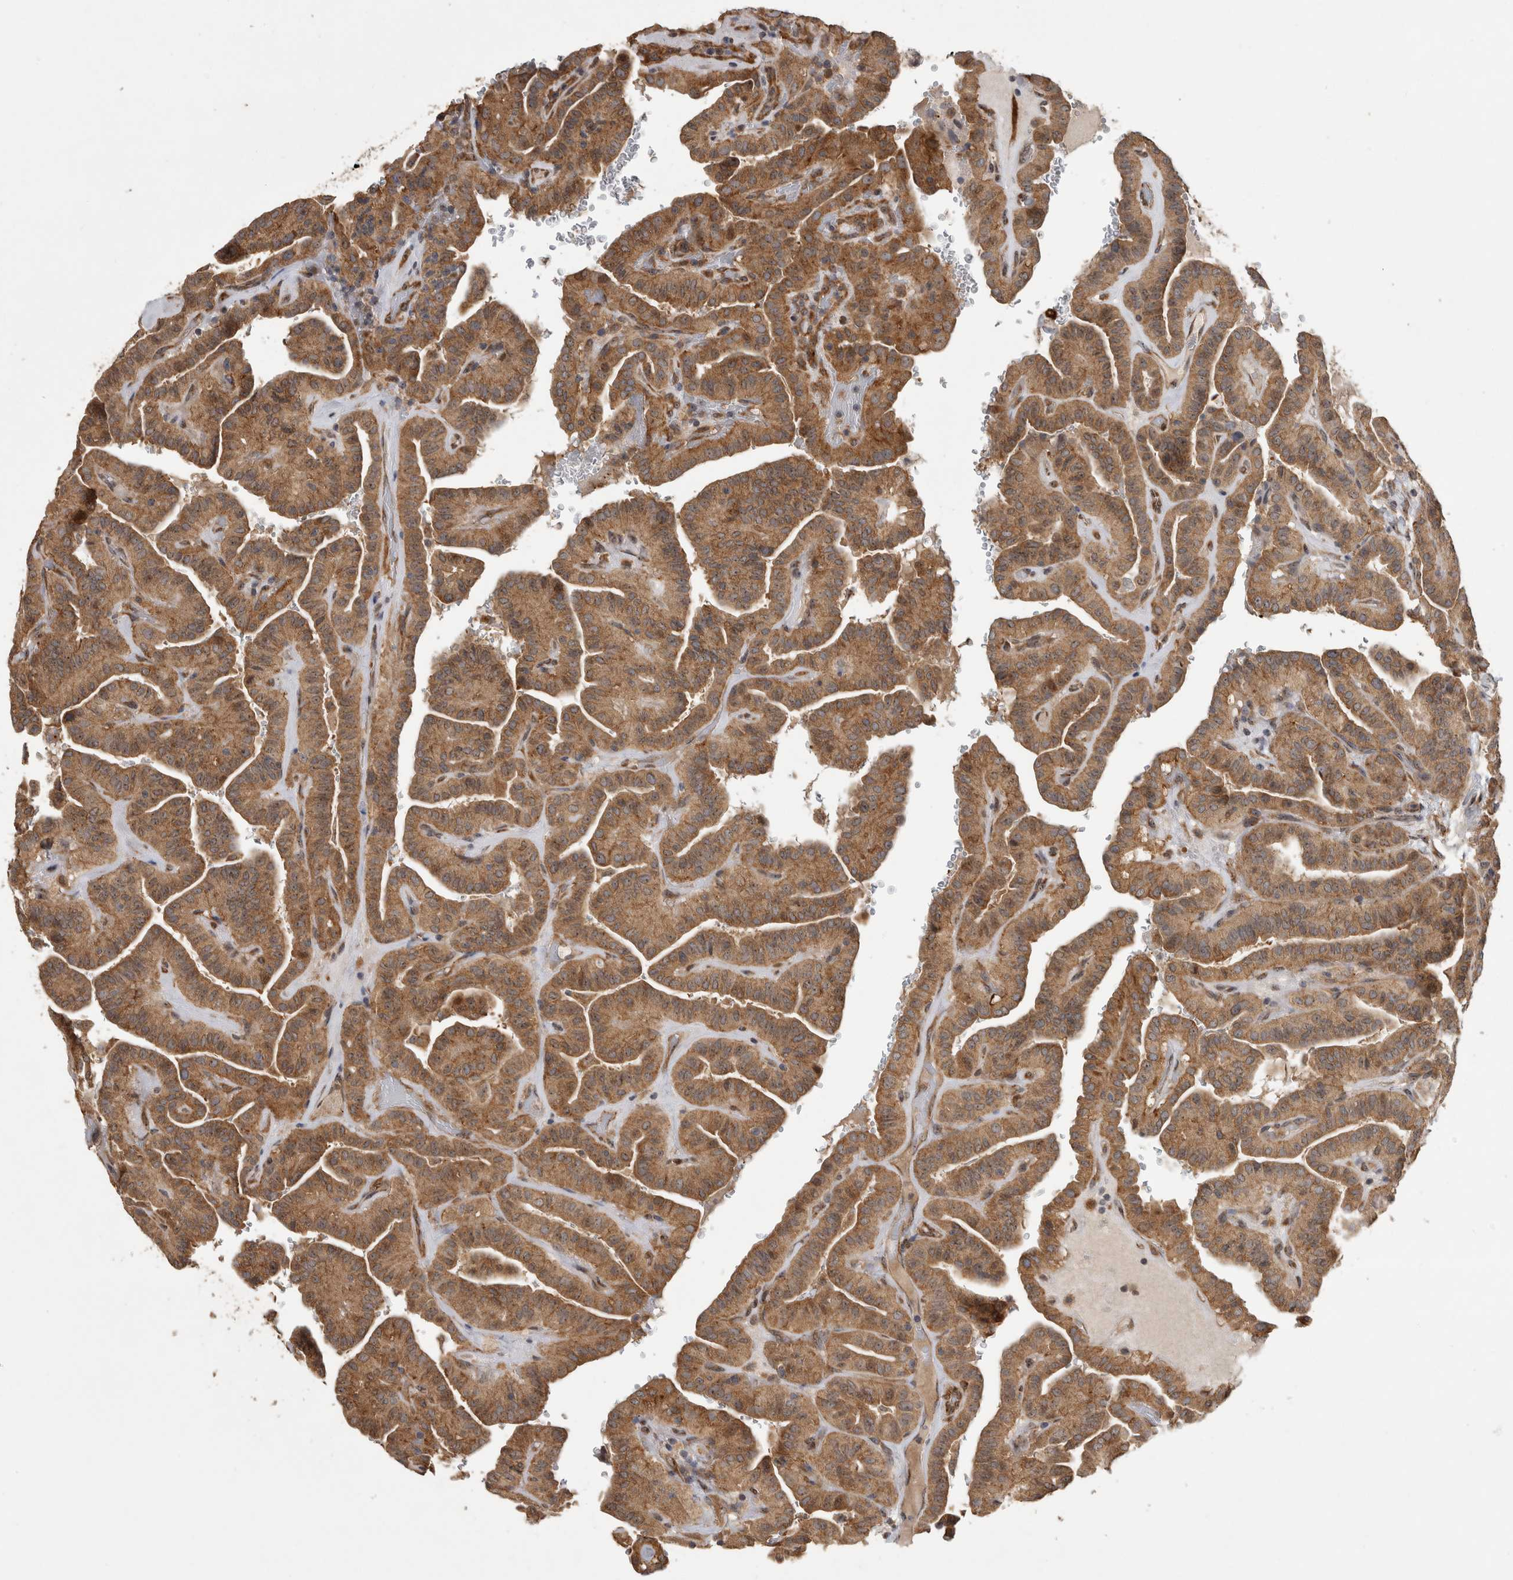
{"staining": {"intensity": "moderate", "quantity": ">75%", "location": "cytoplasmic/membranous"}, "tissue": "thyroid cancer", "cell_type": "Tumor cells", "image_type": "cancer", "snomed": [{"axis": "morphology", "description": "Papillary adenocarcinoma, NOS"}, {"axis": "topography", "description": "Thyroid gland"}], "caption": "Brown immunohistochemical staining in human papillary adenocarcinoma (thyroid) displays moderate cytoplasmic/membranous expression in approximately >75% of tumor cells.", "gene": "ATXN2", "patient": {"sex": "male", "age": 77}}